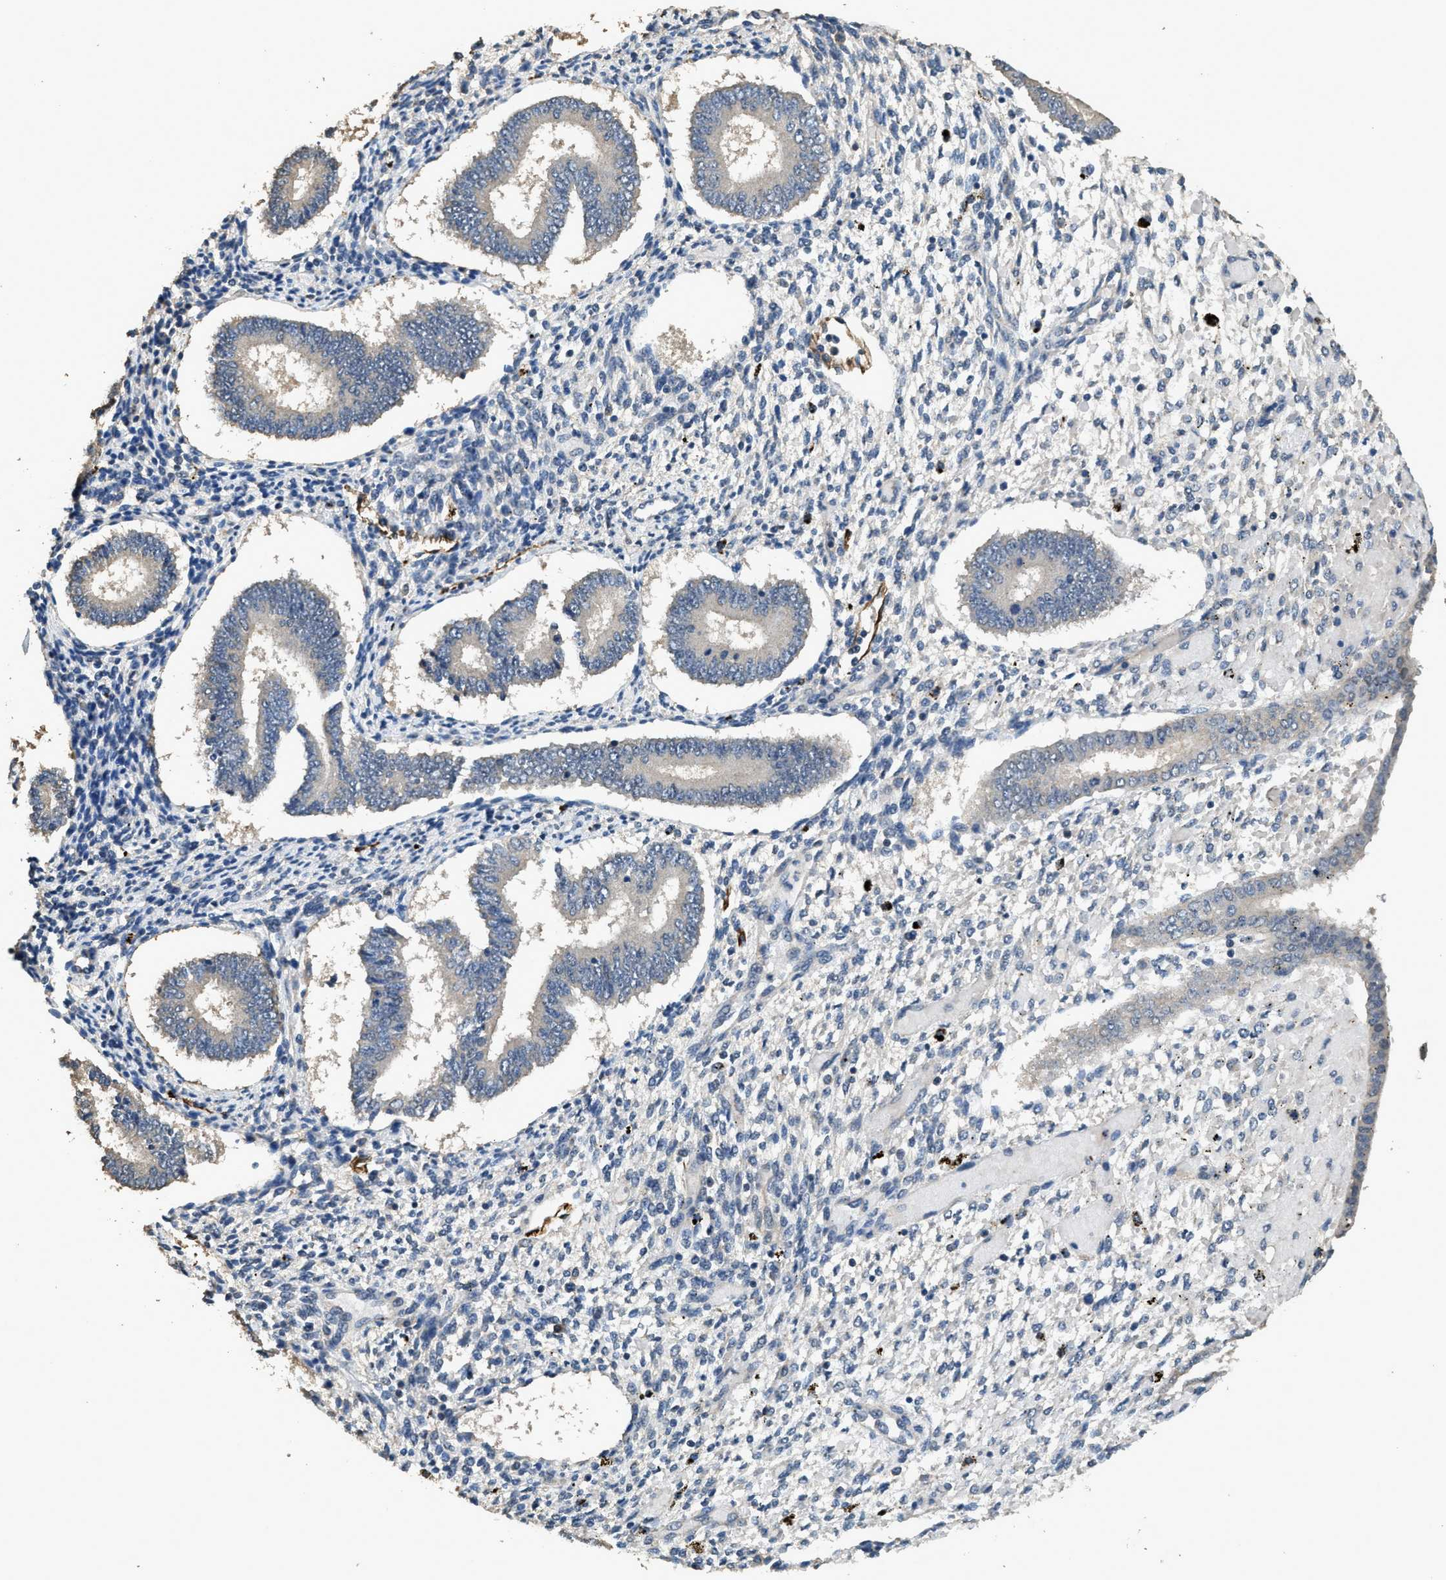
{"staining": {"intensity": "negative", "quantity": "none", "location": "none"}, "tissue": "endometrium", "cell_type": "Cells in endometrial stroma", "image_type": "normal", "snomed": [{"axis": "morphology", "description": "Normal tissue, NOS"}, {"axis": "topography", "description": "Endometrium"}], "caption": "Immunohistochemistry micrograph of unremarkable human endometrium stained for a protein (brown), which shows no staining in cells in endometrial stroma.", "gene": "SYNM", "patient": {"sex": "female", "age": 42}}